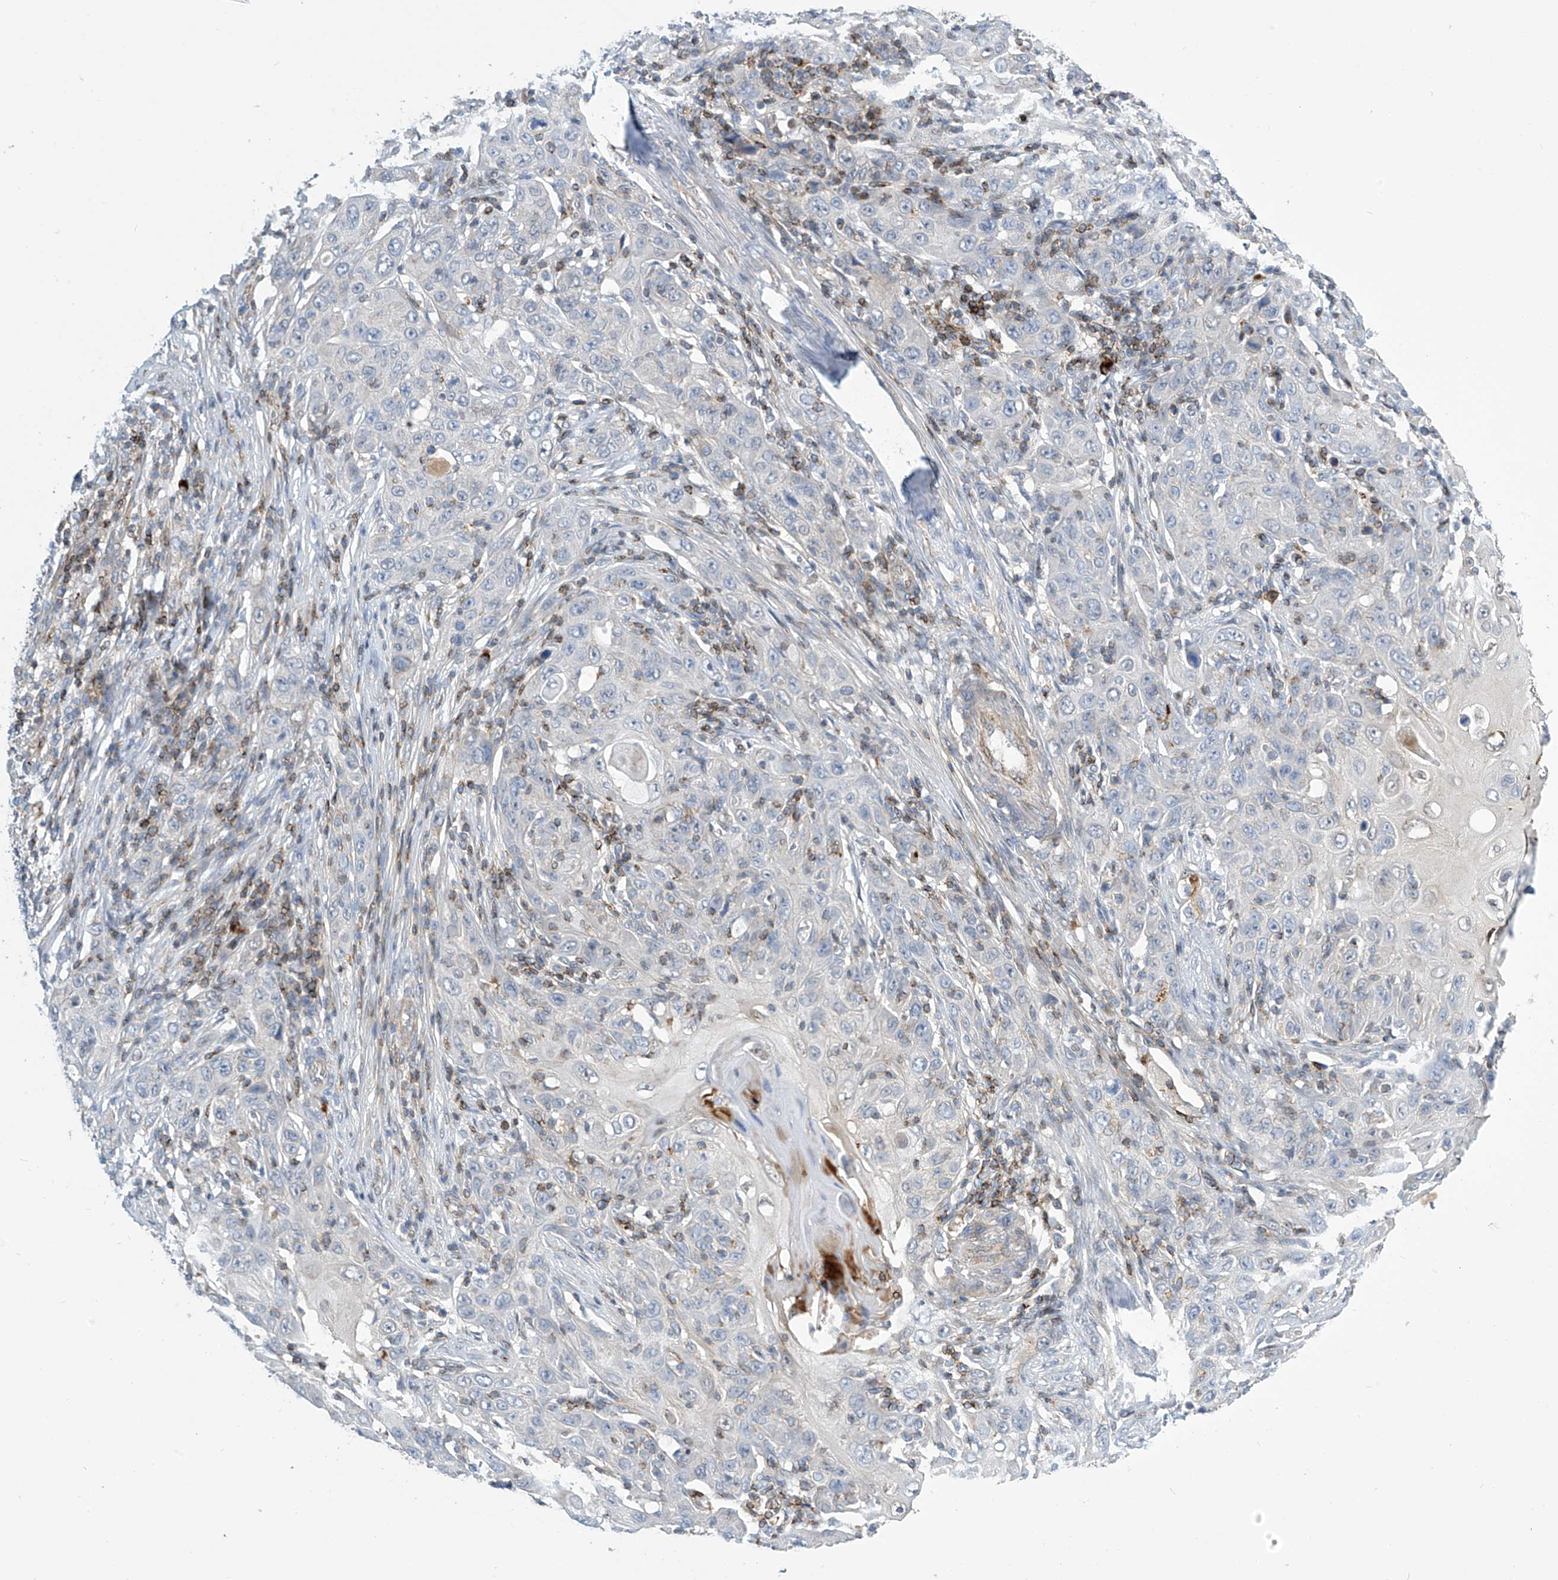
{"staining": {"intensity": "negative", "quantity": "none", "location": "none"}, "tissue": "skin cancer", "cell_type": "Tumor cells", "image_type": "cancer", "snomed": [{"axis": "morphology", "description": "Squamous cell carcinoma, NOS"}, {"axis": "topography", "description": "Skin"}], "caption": "Immunohistochemistry of squamous cell carcinoma (skin) reveals no staining in tumor cells. (DAB IHC, high magnification).", "gene": "IBA57", "patient": {"sex": "female", "age": 88}}